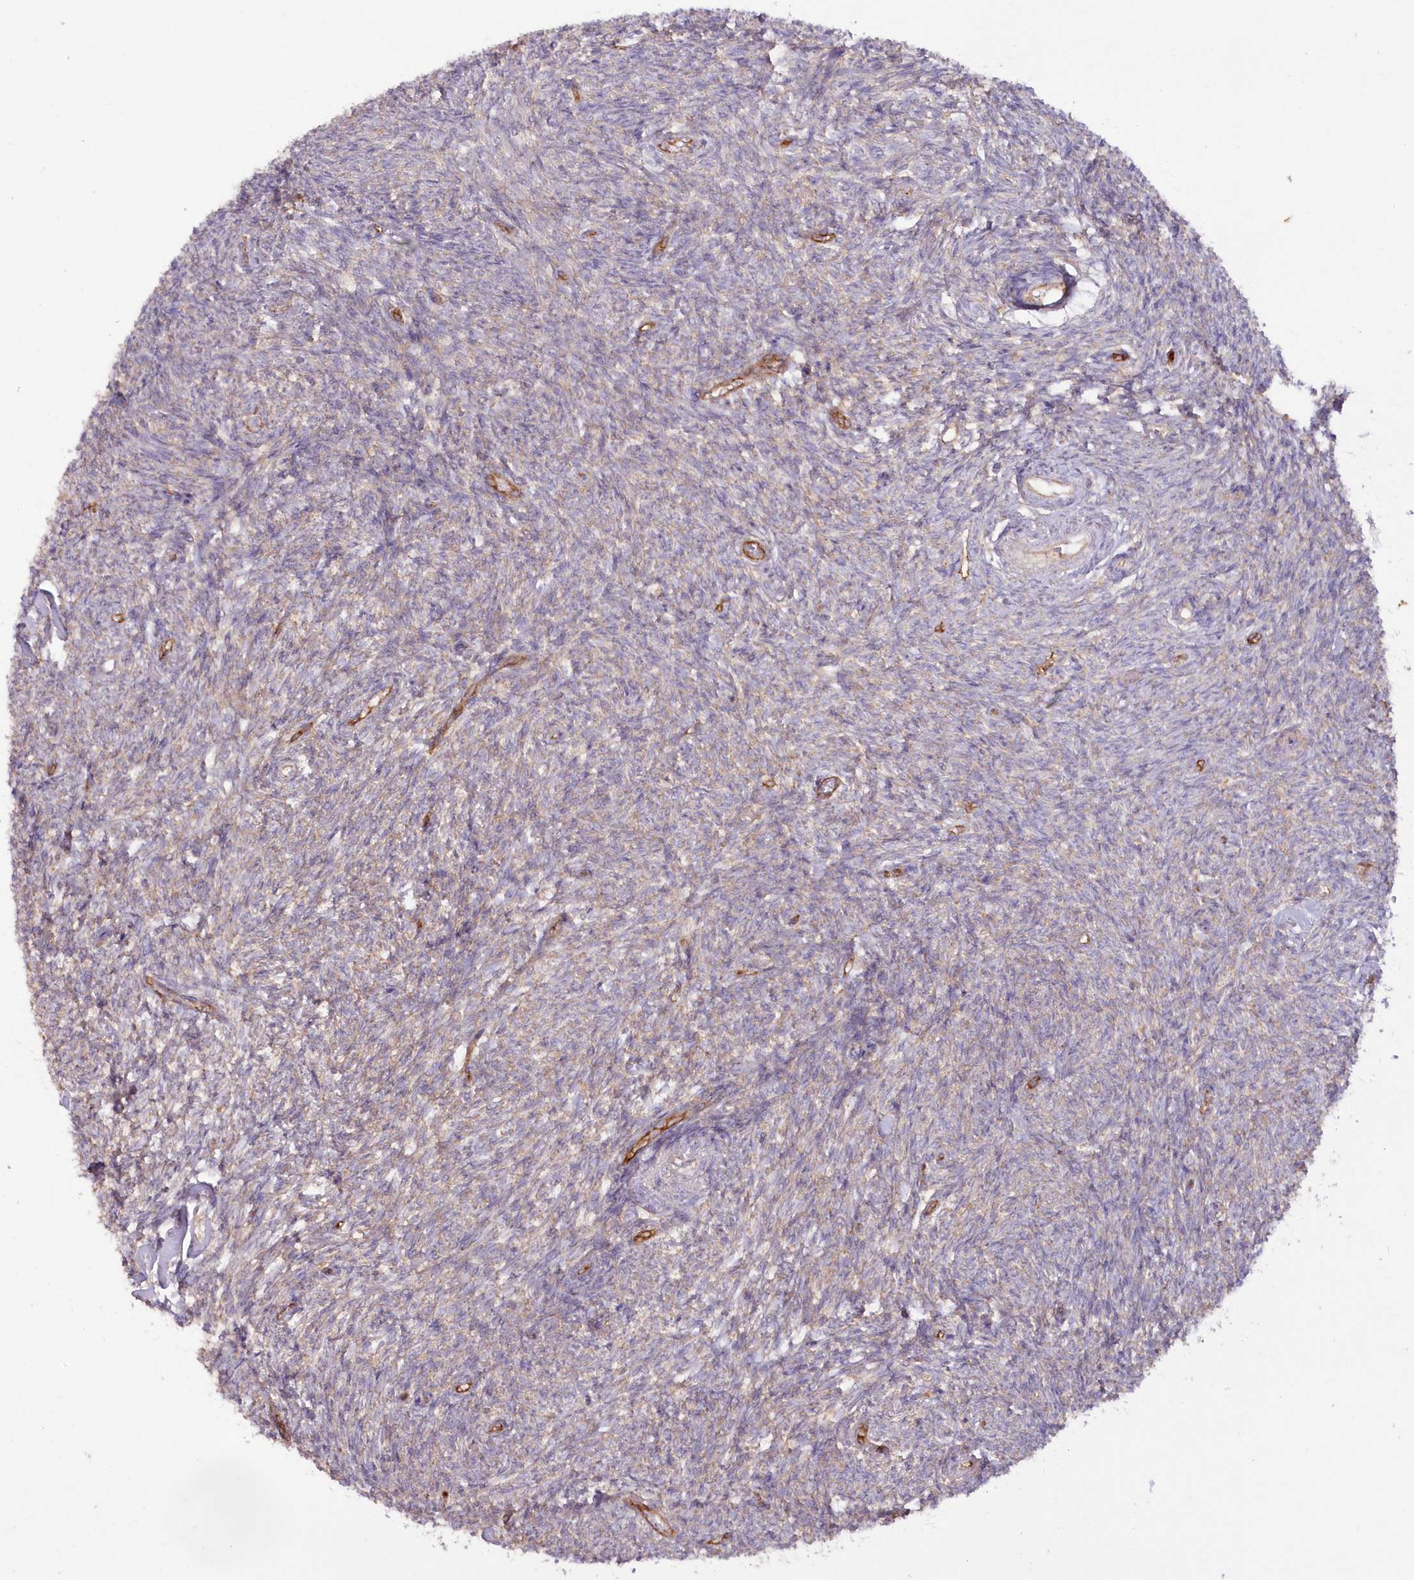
{"staining": {"intensity": "weak", "quantity": "<25%", "location": "cytoplasmic/membranous"}, "tissue": "ovary", "cell_type": "Ovarian stroma cells", "image_type": "normal", "snomed": [{"axis": "morphology", "description": "Normal tissue, NOS"}, {"axis": "topography", "description": "Ovary"}], "caption": "DAB (3,3'-diaminobenzidine) immunohistochemical staining of normal ovary exhibits no significant positivity in ovarian stroma cells. The staining is performed using DAB (3,3'-diaminobenzidine) brown chromogen with nuclei counter-stained in using hematoxylin.", "gene": "RAB11FIP5", "patient": {"sex": "female", "age": 44}}